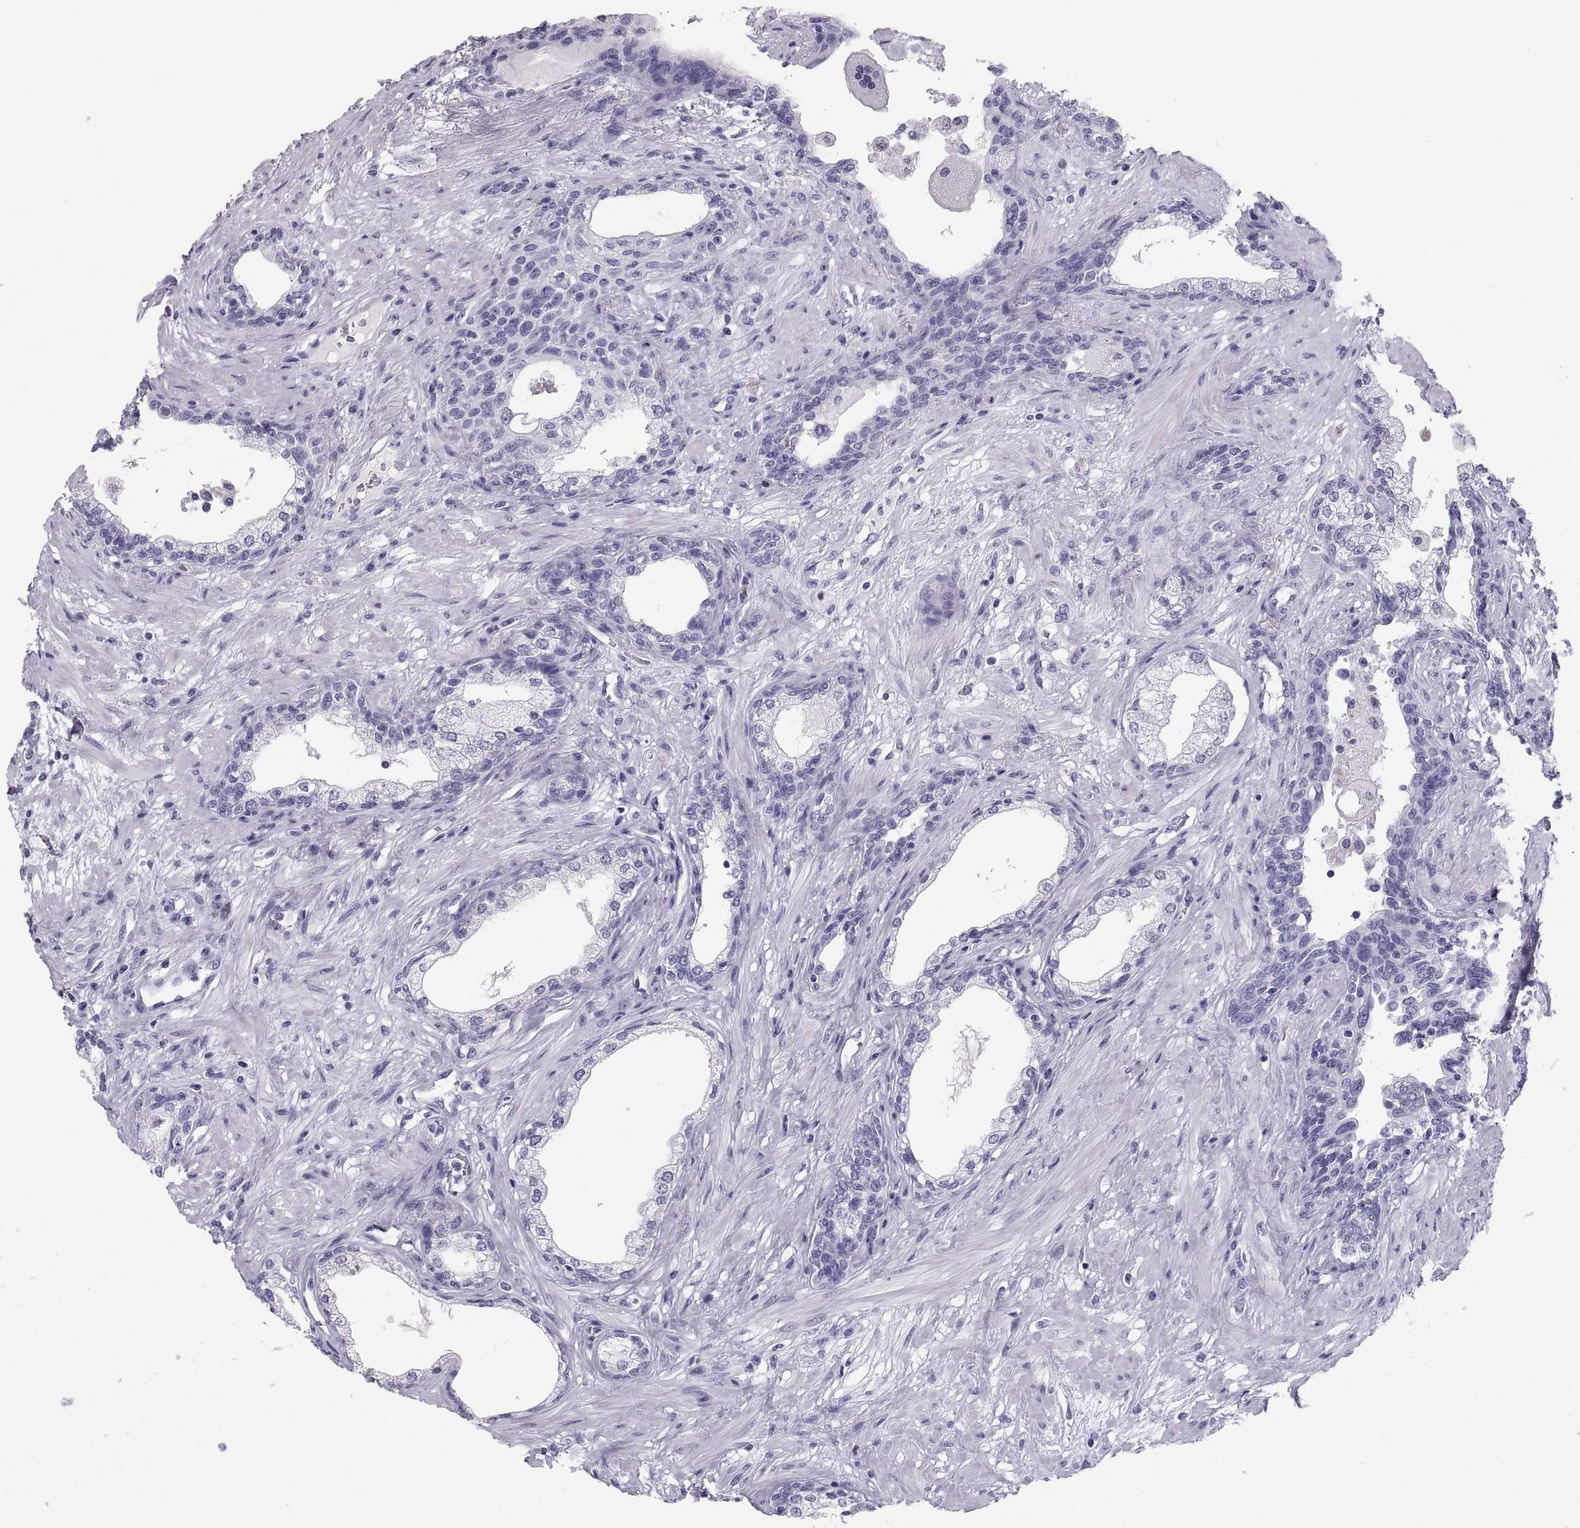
{"staining": {"intensity": "negative", "quantity": "none", "location": "none"}, "tissue": "prostate", "cell_type": "Glandular cells", "image_type": "normal", "snomed": [{"axis": "morphology", "description": "Normal tissue, NOS"}, {"axis": "topography", "description": "Prostate"}], "caption": "Human prostate stained for a protein using immunohistochemistry (IHC) reveals no expression in glandular cells.", "gene": "PAX2", "patient": {"sex": "male", "age": 63}}